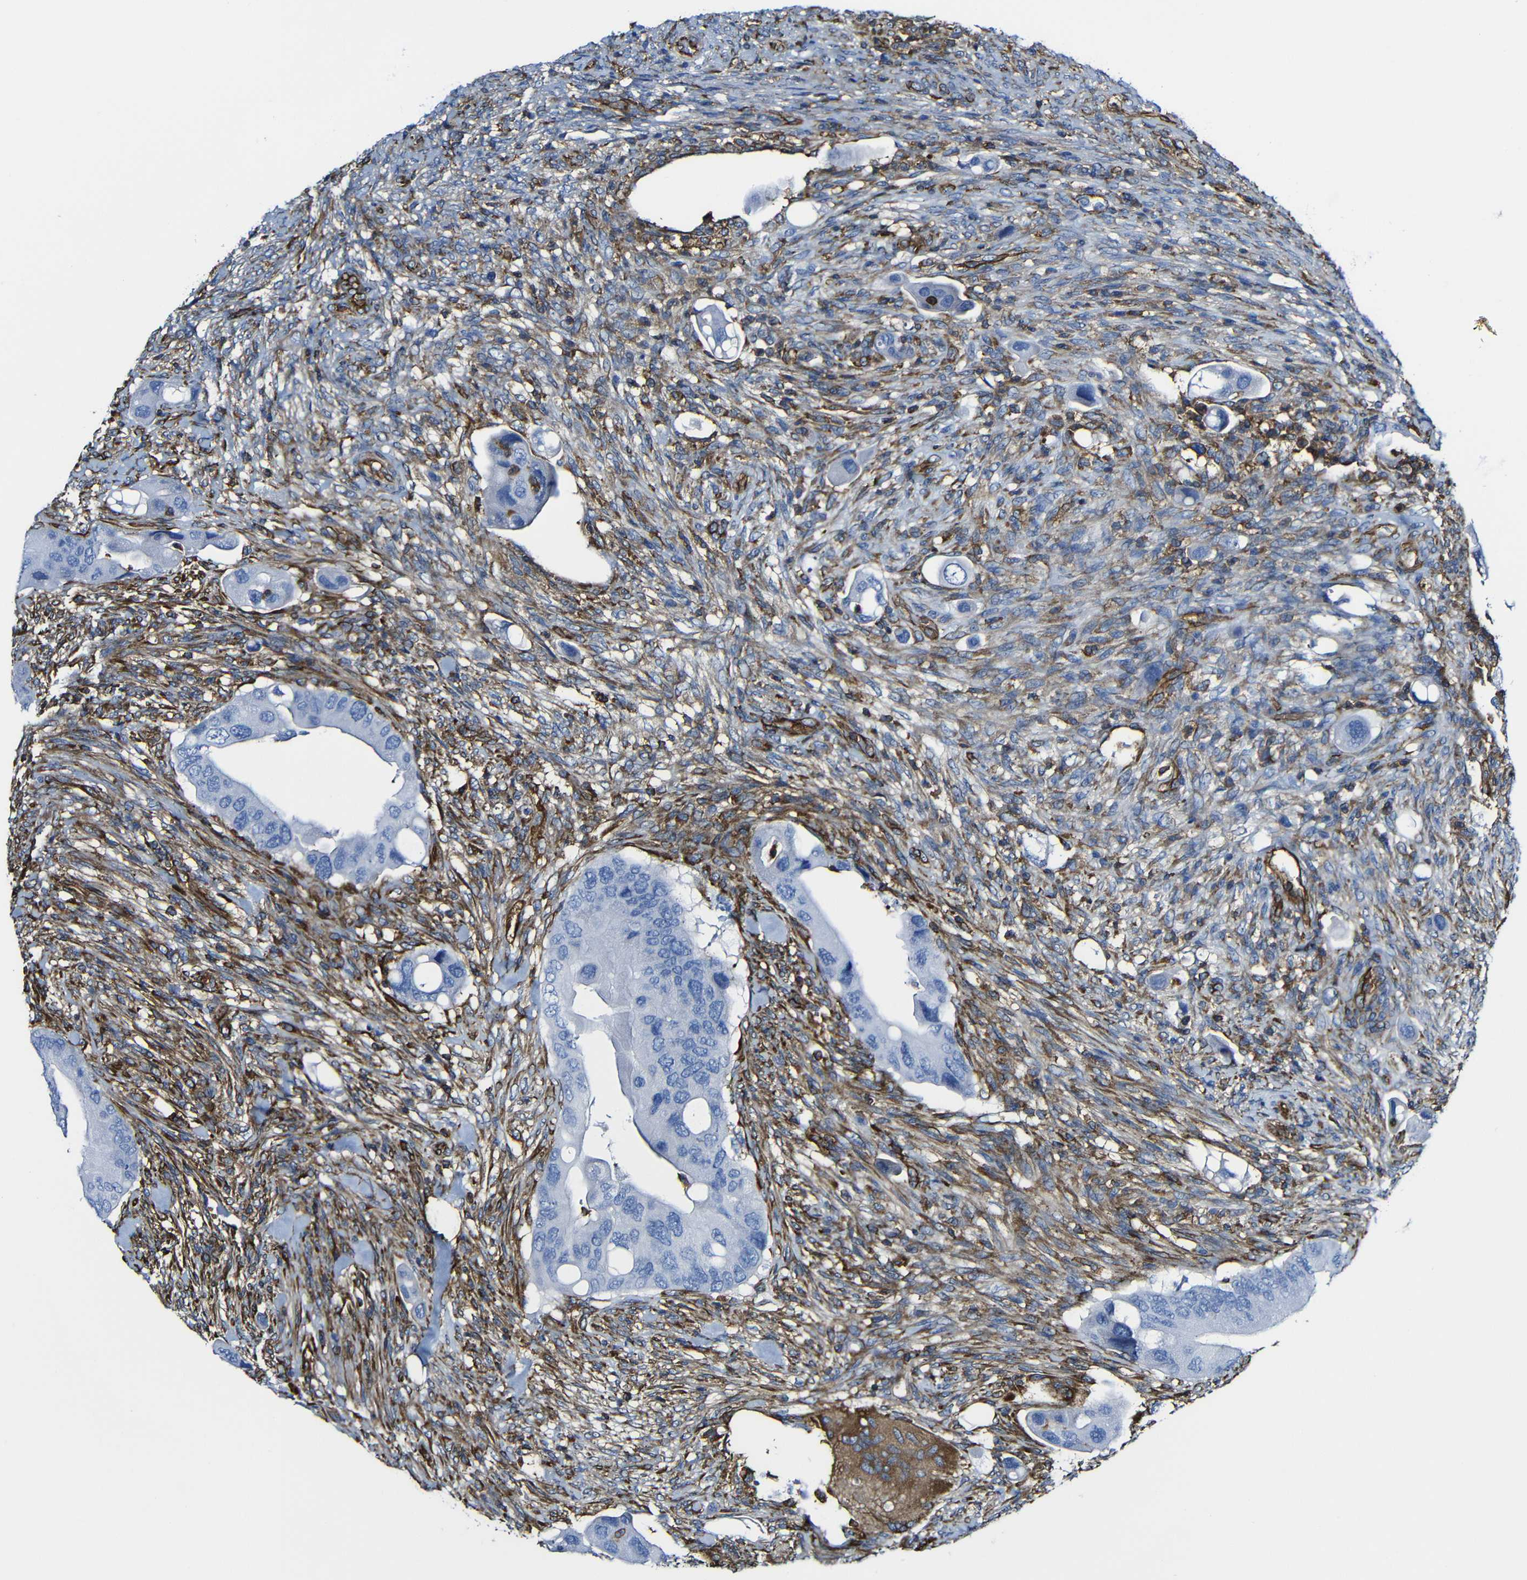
{"staining": {"intensity": "negative", "quantity": "none", "location": "none"}, "tissue": "colorectal cancer", "cell_type": "Tumor cells", "image_type": "cancer", "snomed": [{"axis": "morphology", "description": "Adenocarcinoma, NOS"}, {"axis": "topography", "description": "Rectum"}], "caption": "High power microscopy image of an immunohistochemistry (IHC) histopathology image of colorectal cancer (adenocarcinoma), revealing no significant staining in tumor cells. The staining was performed using DAB to visualize the protein expression in brown, while the nuclei were stained in blue with hematoxylin (Magnification: 20x).", "gene": "MSN", "patient": {"sex": "female", "age": 57}}